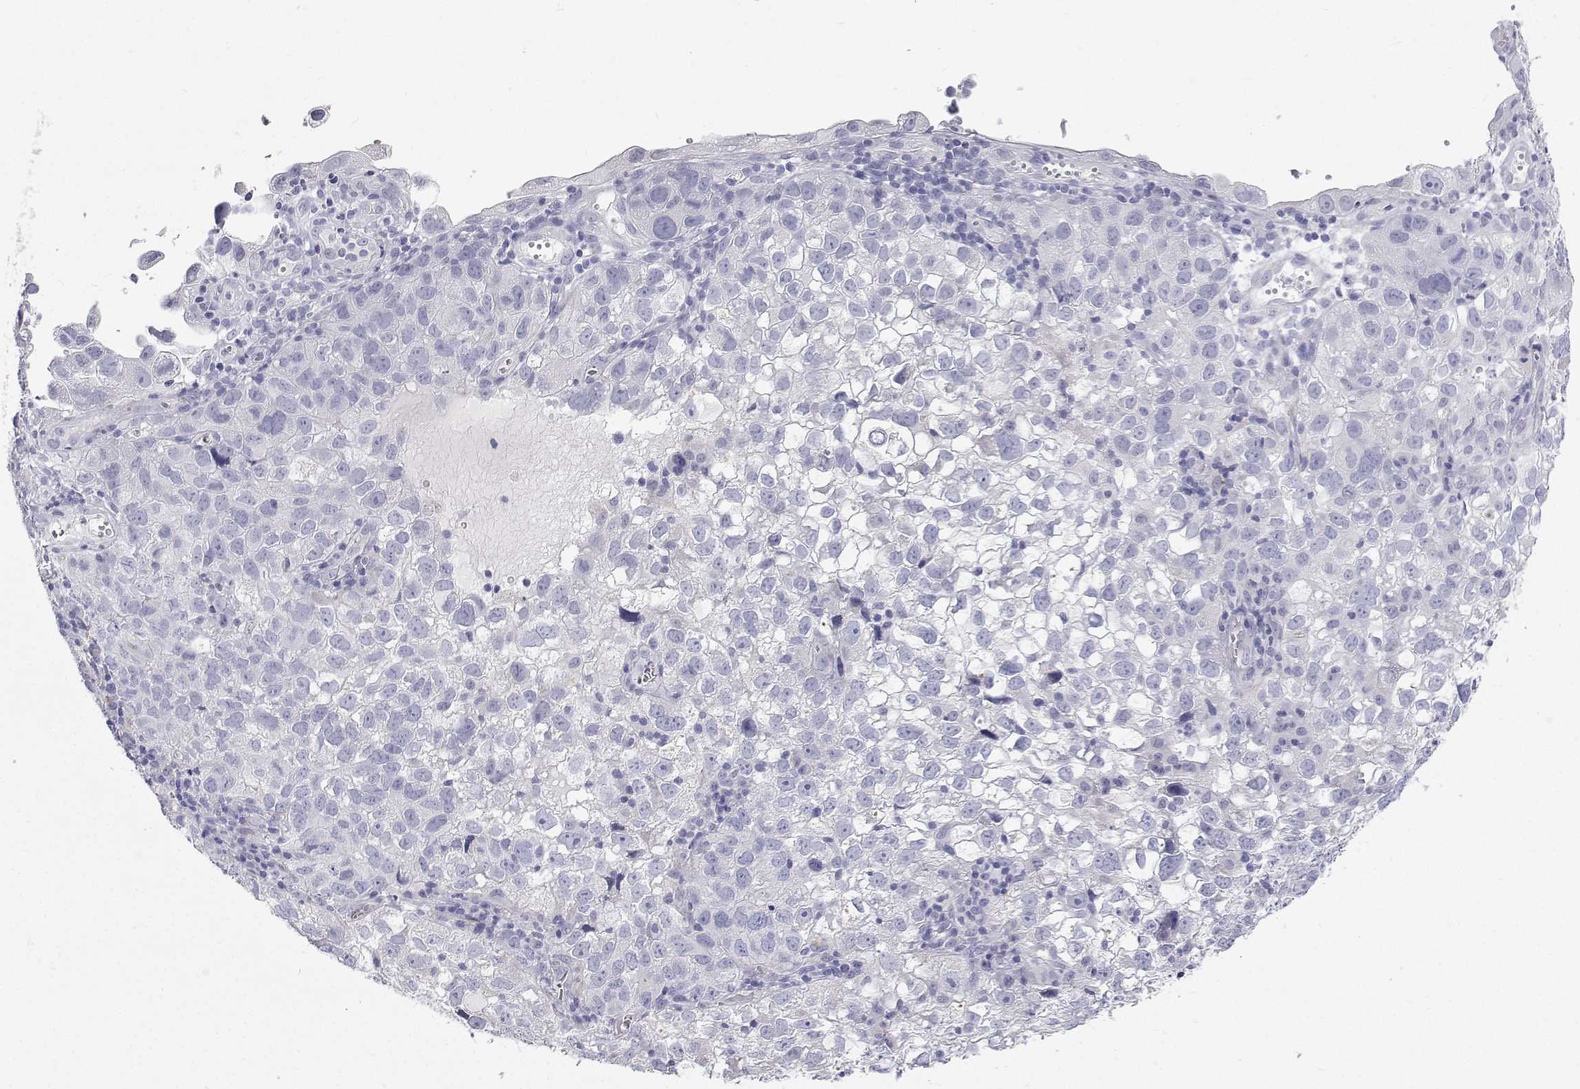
{"staining": {"intensity": "negative", "quantity": "none", "location": "none"}, "tissue": "cervical cancer", "cell_type": "Tumor cells", "image_type": "cancer", "snomed": [{"axis": "morphology", "description": "Squamous cell carcinoma, NOS"}, {"axis": "topography", "description": "Cervix"}], "caption": "The micrograph reveals no significant positivity in tumor cells of cervical squamous cell carcinoma.", "gene": "NCR2", "patient": {"sex": "female", "age": 55}}